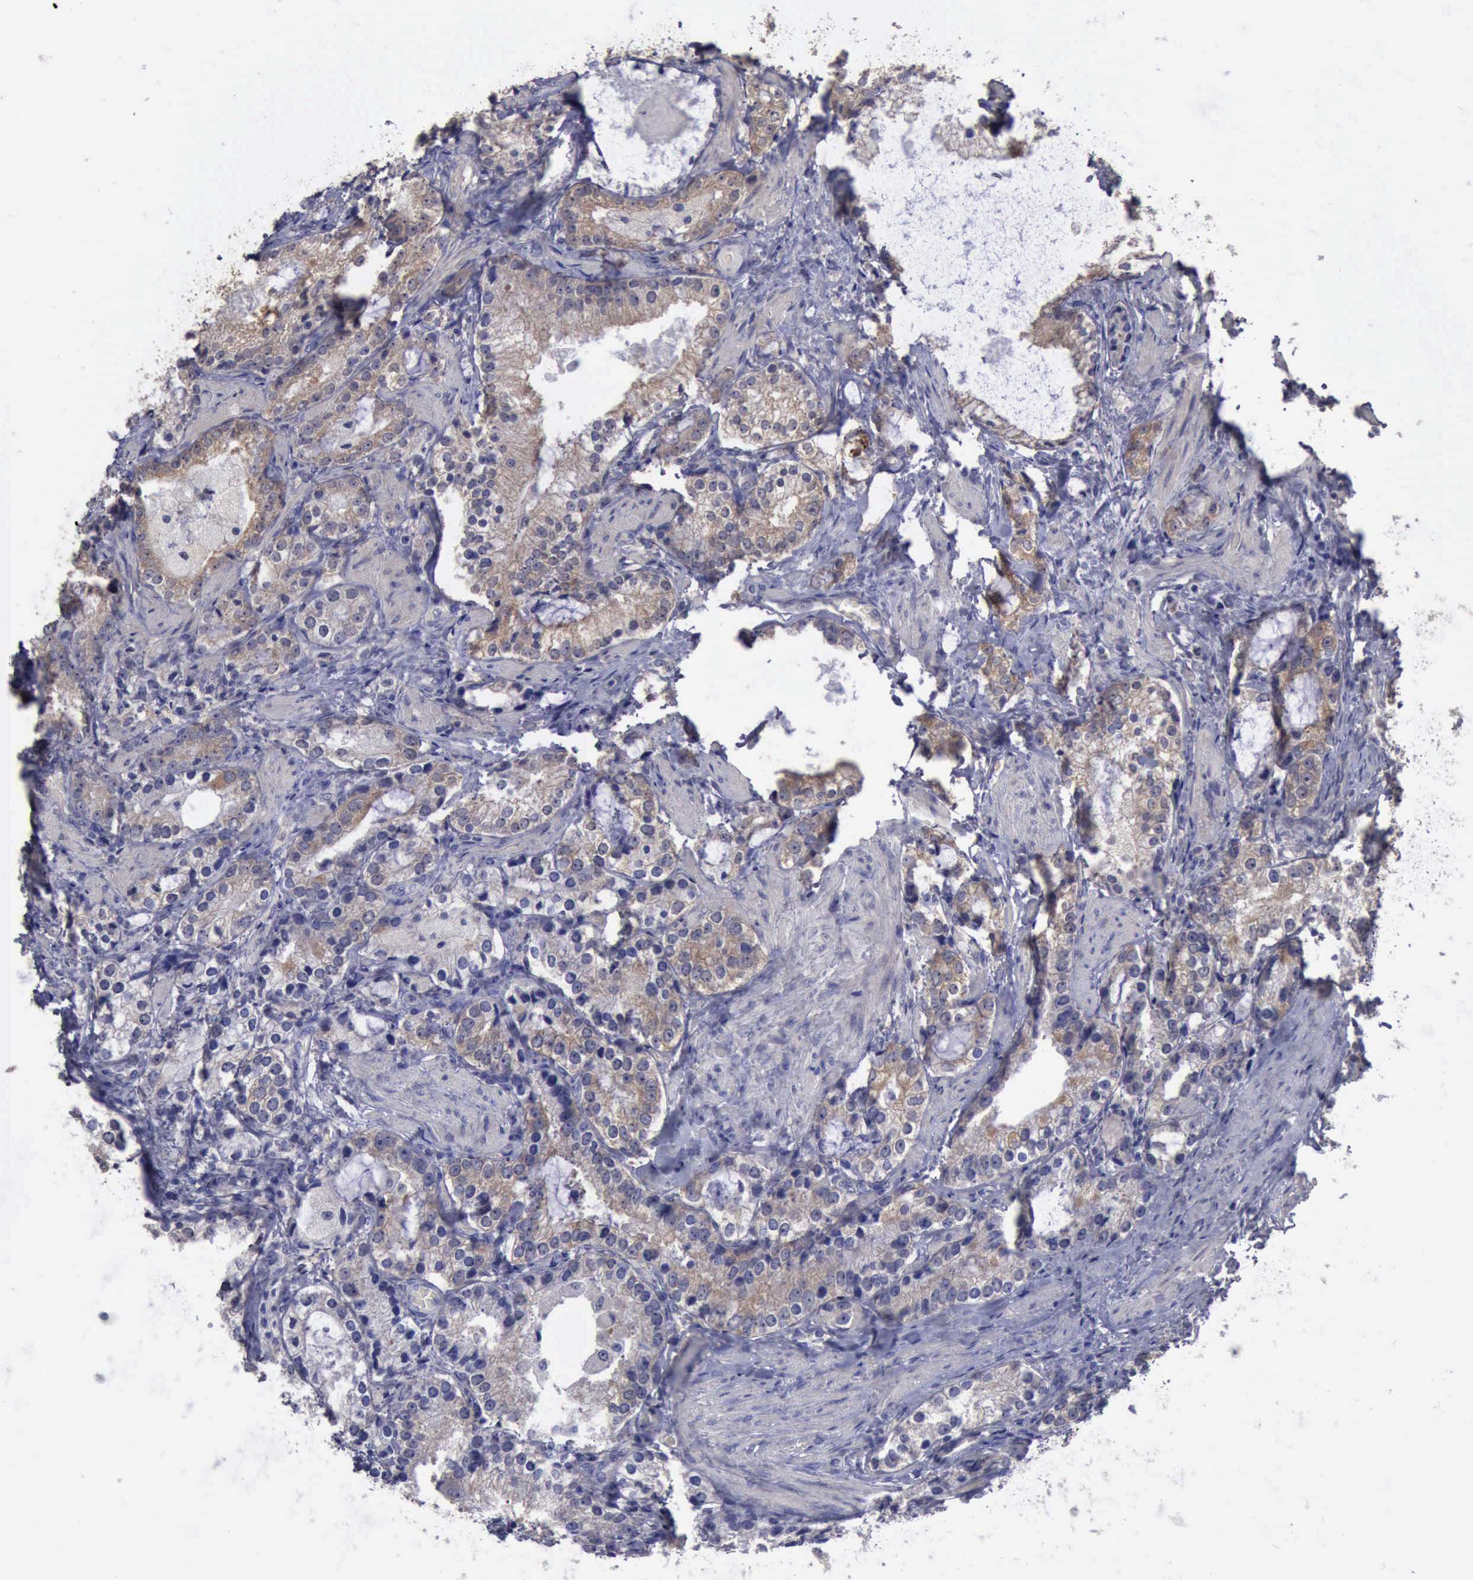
{"staining": {"intensity": "weak", "quantity": "<25%", "location": "cytoplasmic/membranous"}, "tissue": "prostate cancer", "cell_type": "Tumor cells", "image_type": "cancer", "snomed": [{"axis": "morphology", "description": "Adenocarcinoma, High grade"}, {"axis": "topography", "description": "Prostate"}], "caption": "A high-resolution image shows immunohistochemistry staining of prostate cancer, which exhibits no significant expression in tumor cells. The staining is performed using DAB (3,3'-diaminobenzidine) brown chromogen with nuclei counter-stained in using hematoxylin.", "gene": "PHKA1", "patient": {"sex": "male", "age": 63}}